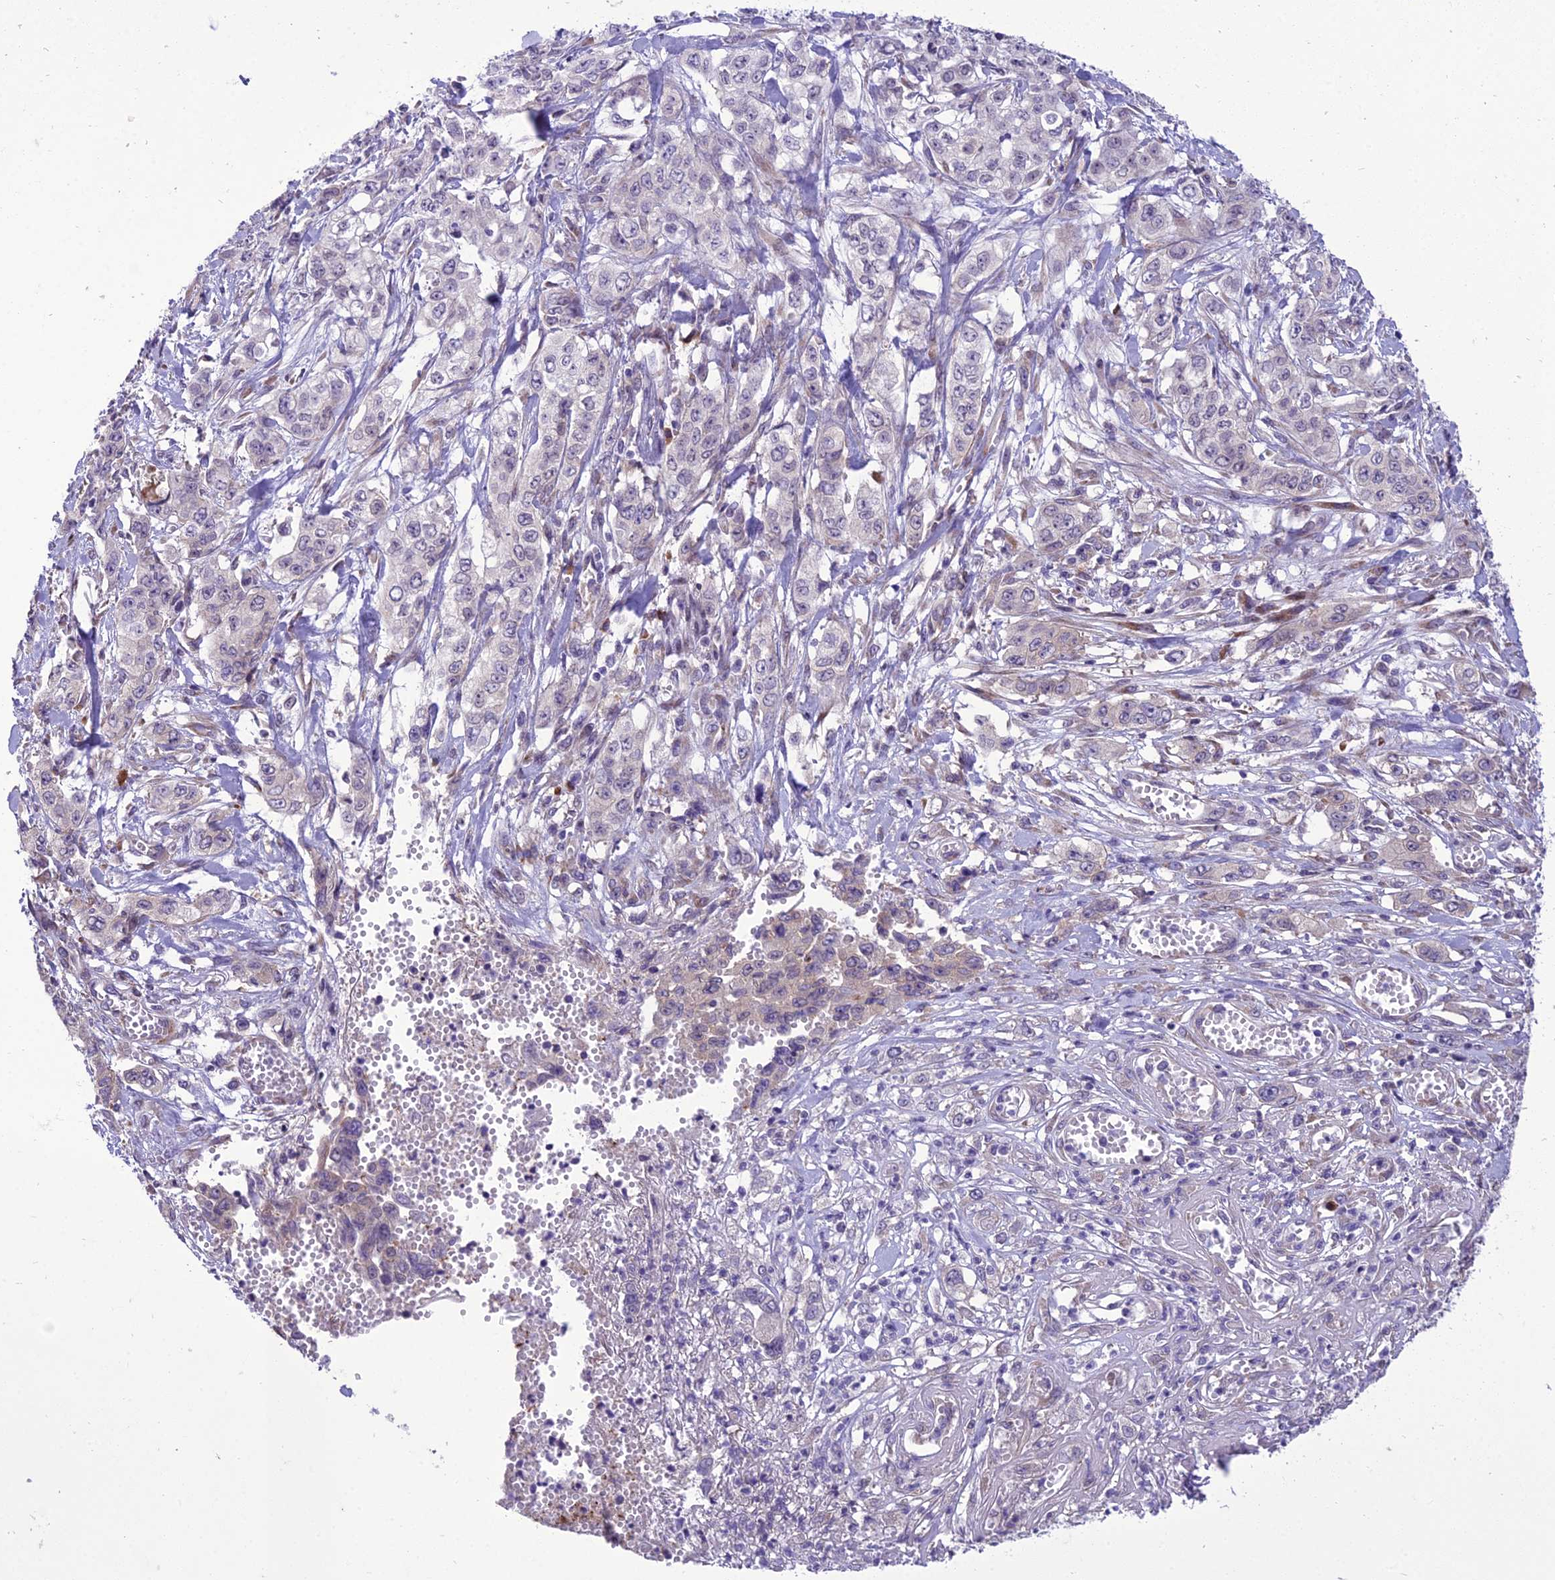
{"staining": {"intensity": "negative", "quantity": "none", "location": "none"}, "tissue": "stomach cancer", "cell_type": "Tumor cells", "image_type": "cancer", "snomed": [{"axis": "morphology", "description": "Adenocarcinoma, NOS"}, {"axis": "topography", "description": "Stomach, upper"}], "caption": "Stomach cancer was stained to show a protein in brown. There is no significant positivity in tumor cells.", "gene": "NEURL2", "patient": {"sex": "male", "age": 62}}